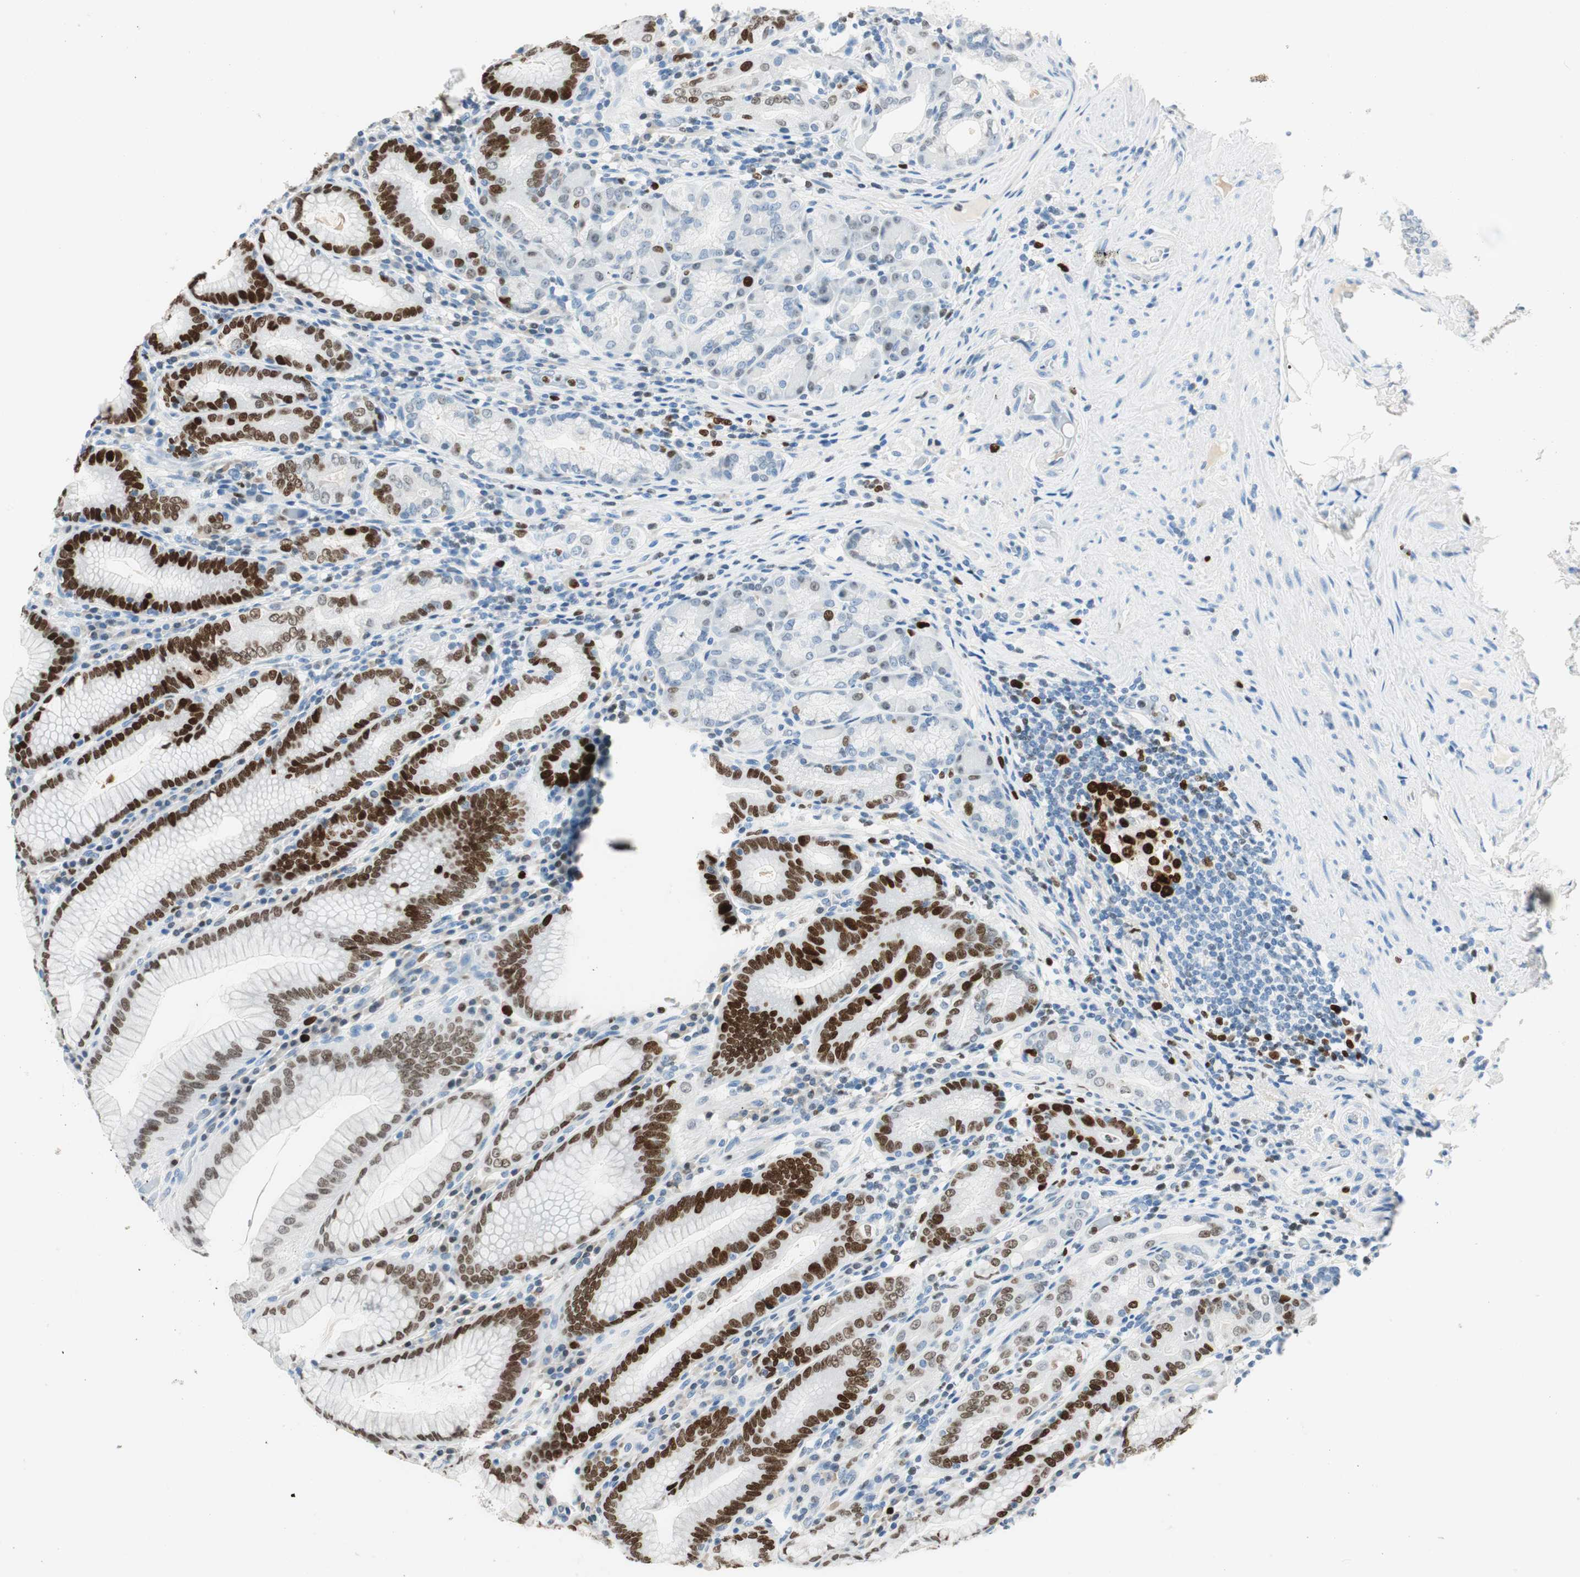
{"staining": {"intensity": "strong", "quantity": "25%-75%", "location": "nuclear"}, "tissue": "stomach", "cell_type": "Glandular cells", "image_type": "normal", "snomed": [{"axis": "morphology", "description": "Normal tissue, NOS"}, {"axis": "topography", "description": "Stomach, lower"}], "caption": "A histopathology image showing strong nuclear expression in approximately 25%-75% of glandular cells in benign stomach, as visualized by brown immunohistochemical staining.", "gene": "EZH2", "patient": {"sex": "female", "age": 76}}